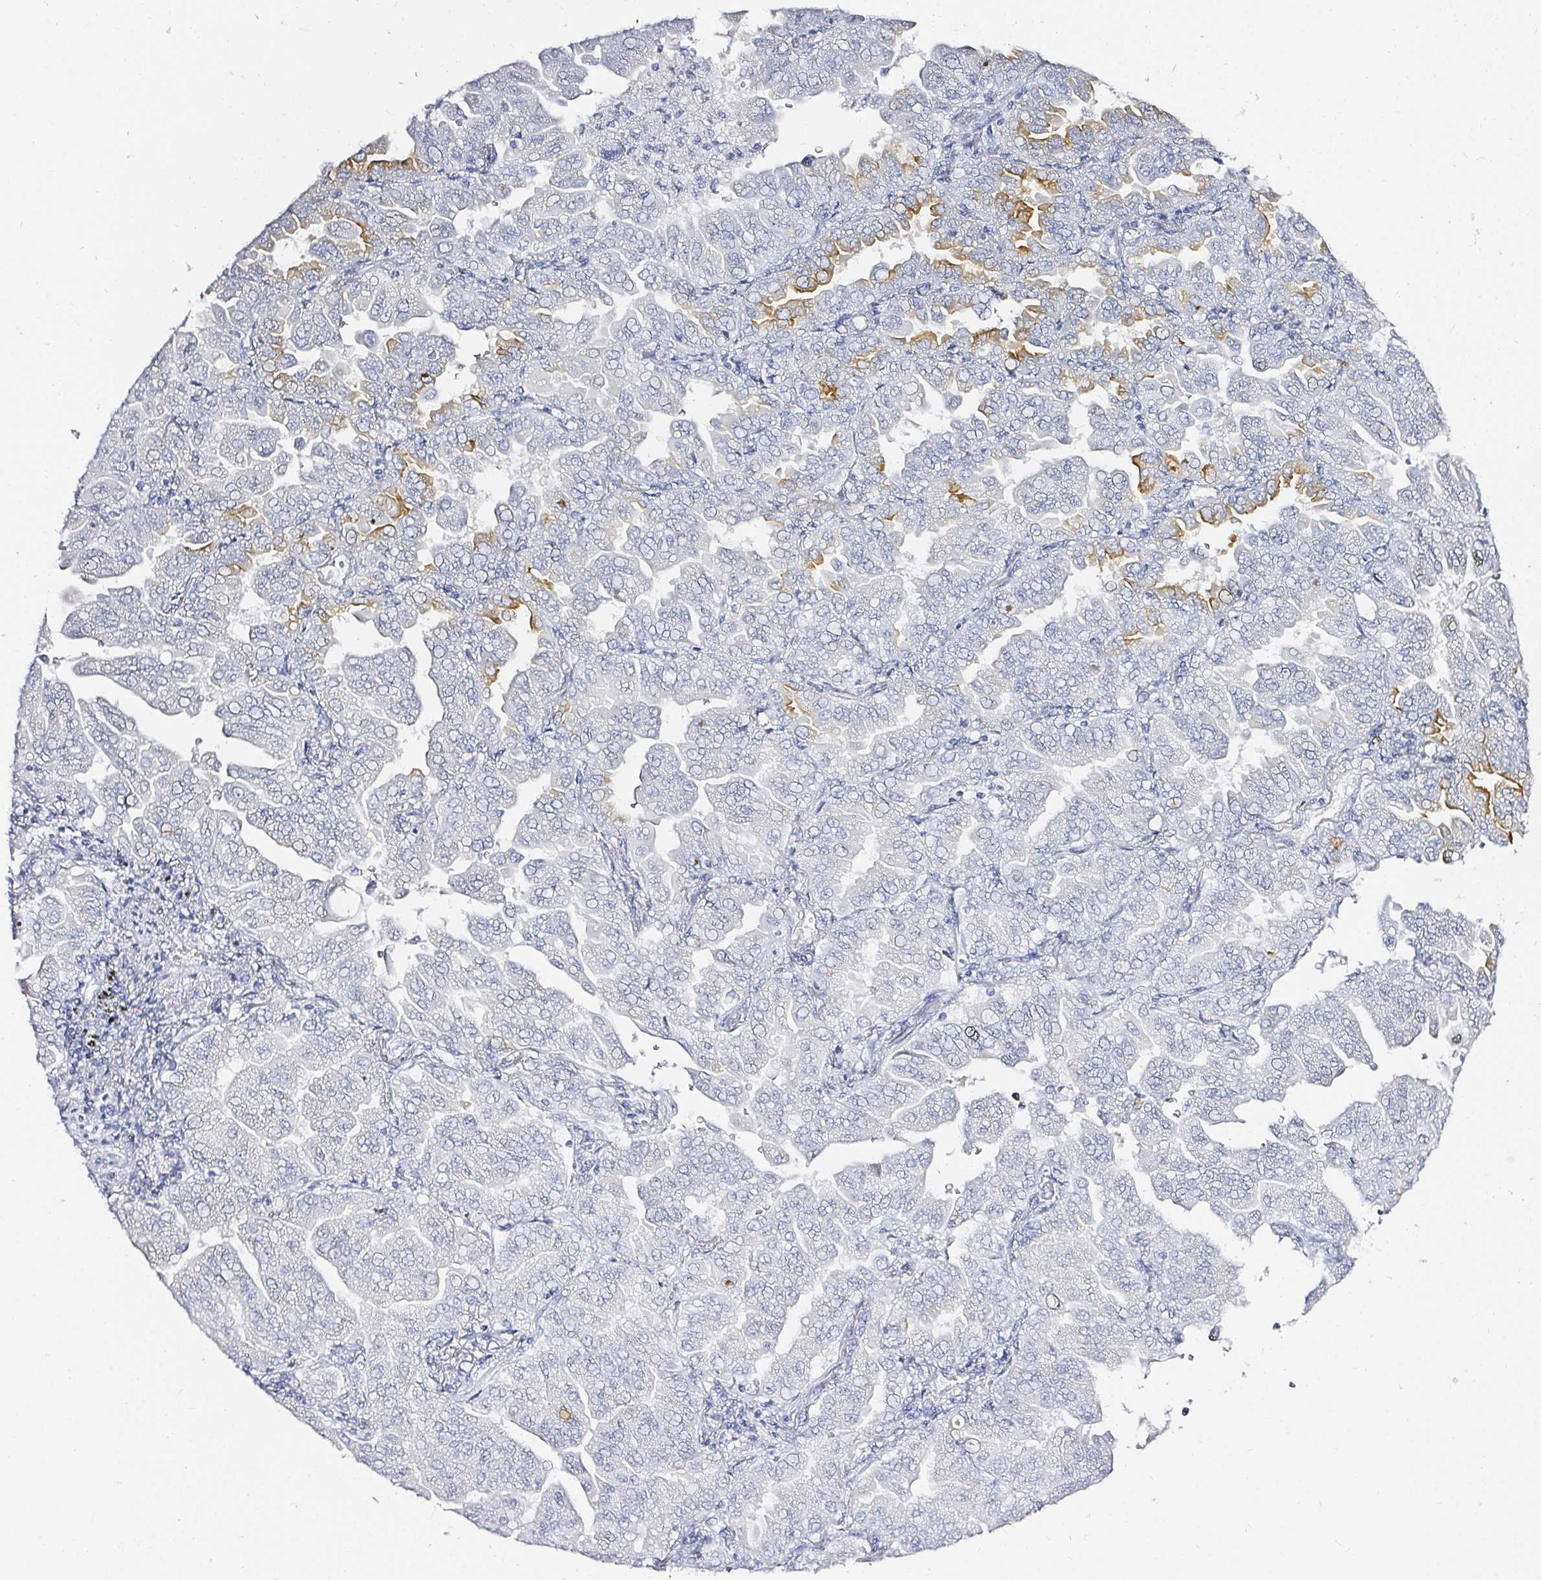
{"staining": {"intensity": "moderate", "quantity": "<25%", "location": "cytoplasmic/membranous"}, "tissue": "lung cancer", "cell_type": "Tumor cells", "image_type": "cancer", "snomed": [{"axis": "morphology", "description": "Adenocarcinoma, NOS"}, {"axis": "topography", "description": "Lung"}], "caption": "Adenocarcinoma (lung) stained with DAB (3,3'-diaminobenzidine) immunohistochemistry (IHC) reveals low levels of moderate cytoplasmic/membranous expression in about <25% of tumor cells.", "gene": "ACAN", "patient": {"sex": "male", "age": 64}}